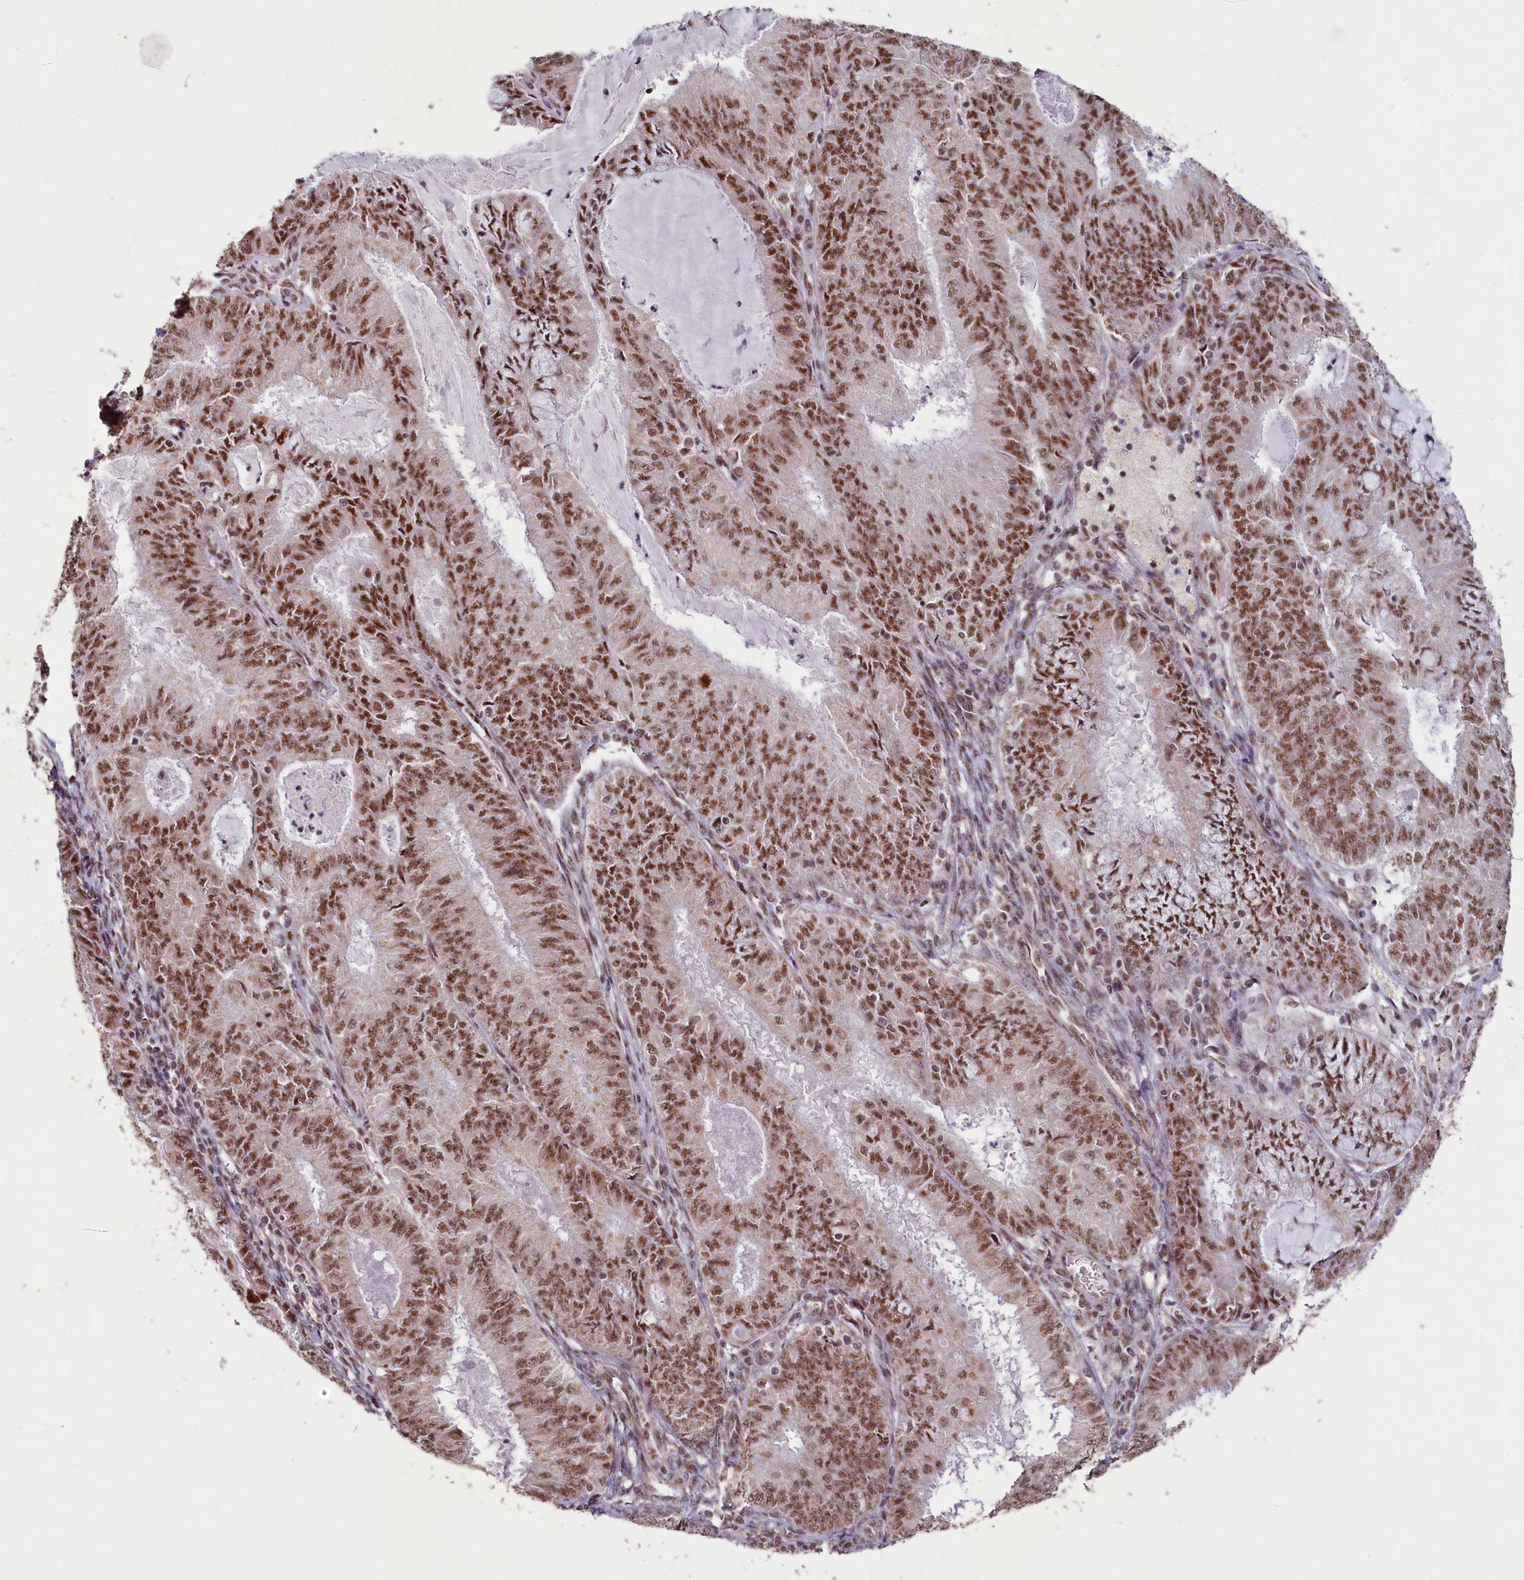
{"staining": {"intensity": "strong", "quantity": ">75%", "location": "nuclear"}, "tissue": "endometrial cancer", "cell_type": "Tumor cells", "image_type": "cancer", "snomed": [{"axis": "morphology", "description": "Adenocarcinoma, NOS"}, {"axis": "topography", "description": "Endometrium"}], "caption": "High-power microscopy captured an immunohistochemistry photomicrograph of endometrial cancer, revealing strong nuclear positivity in approximately >75% of tumor cells. The protein of interest is shown in brown color, while the nuclei are stained blue.", "gene": "PDE6D", "patient": {"sex": "female", "age": 57}}